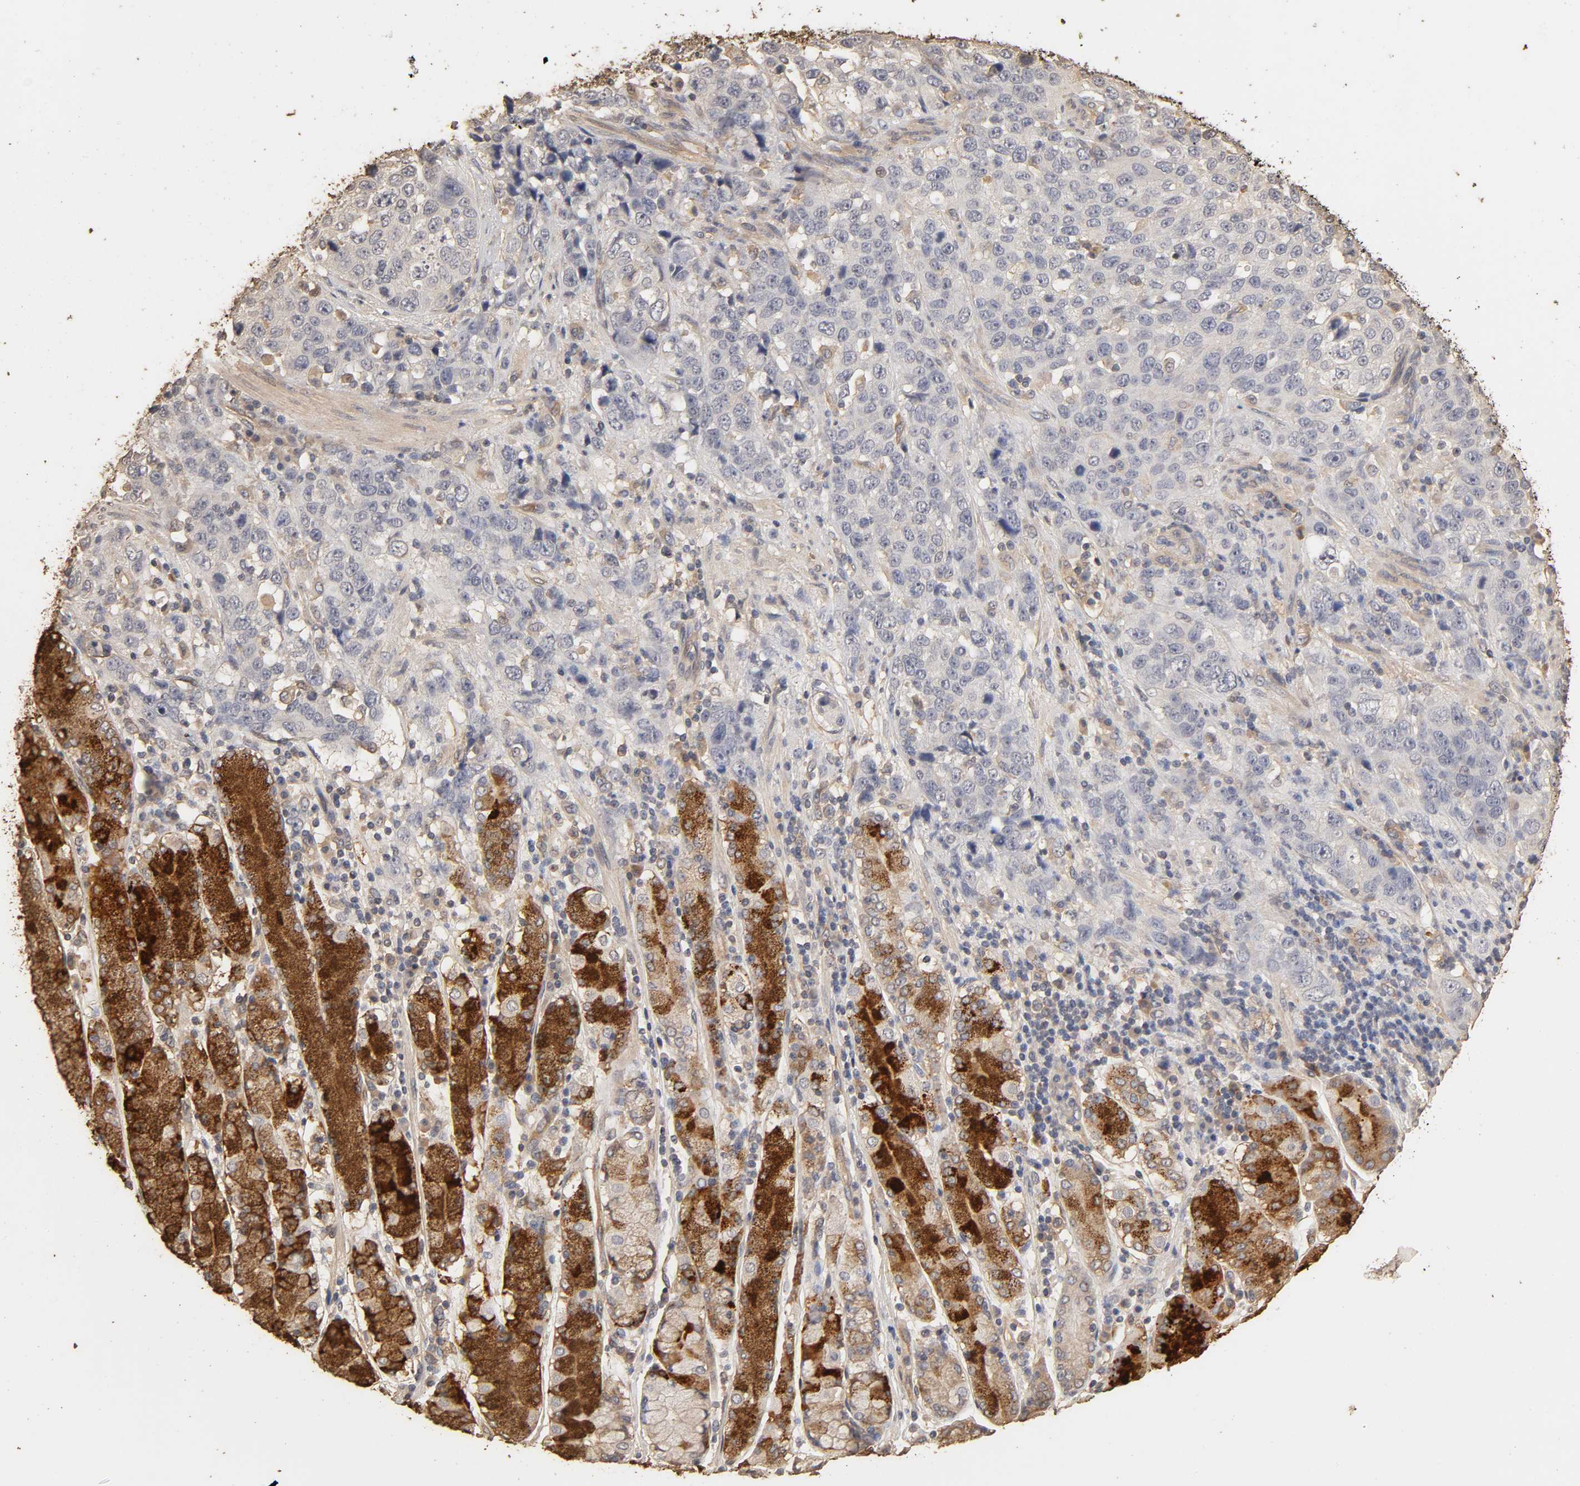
{"staining": {"intensity": "negative", "quantity": "none", "location": "none"}, "tissue": "stomach cancer", "cell_type": "Tumor cells", "image_type": "cancer", "snomed": [{"axis": "morphology", "description": "Normal tissue, NOS"}, {"axis": "morphology", "description": "Adenocarcinoma, NOS"}, {"axis": "topography", "description": "Stomach"}], "caption": "IHC micrograph of human stomach cancer stained for a protein (brown), which exhibits no positivity in tumor cells.", "gene": "VSIG4", "patient": {"sex": "male", "age": 48}}